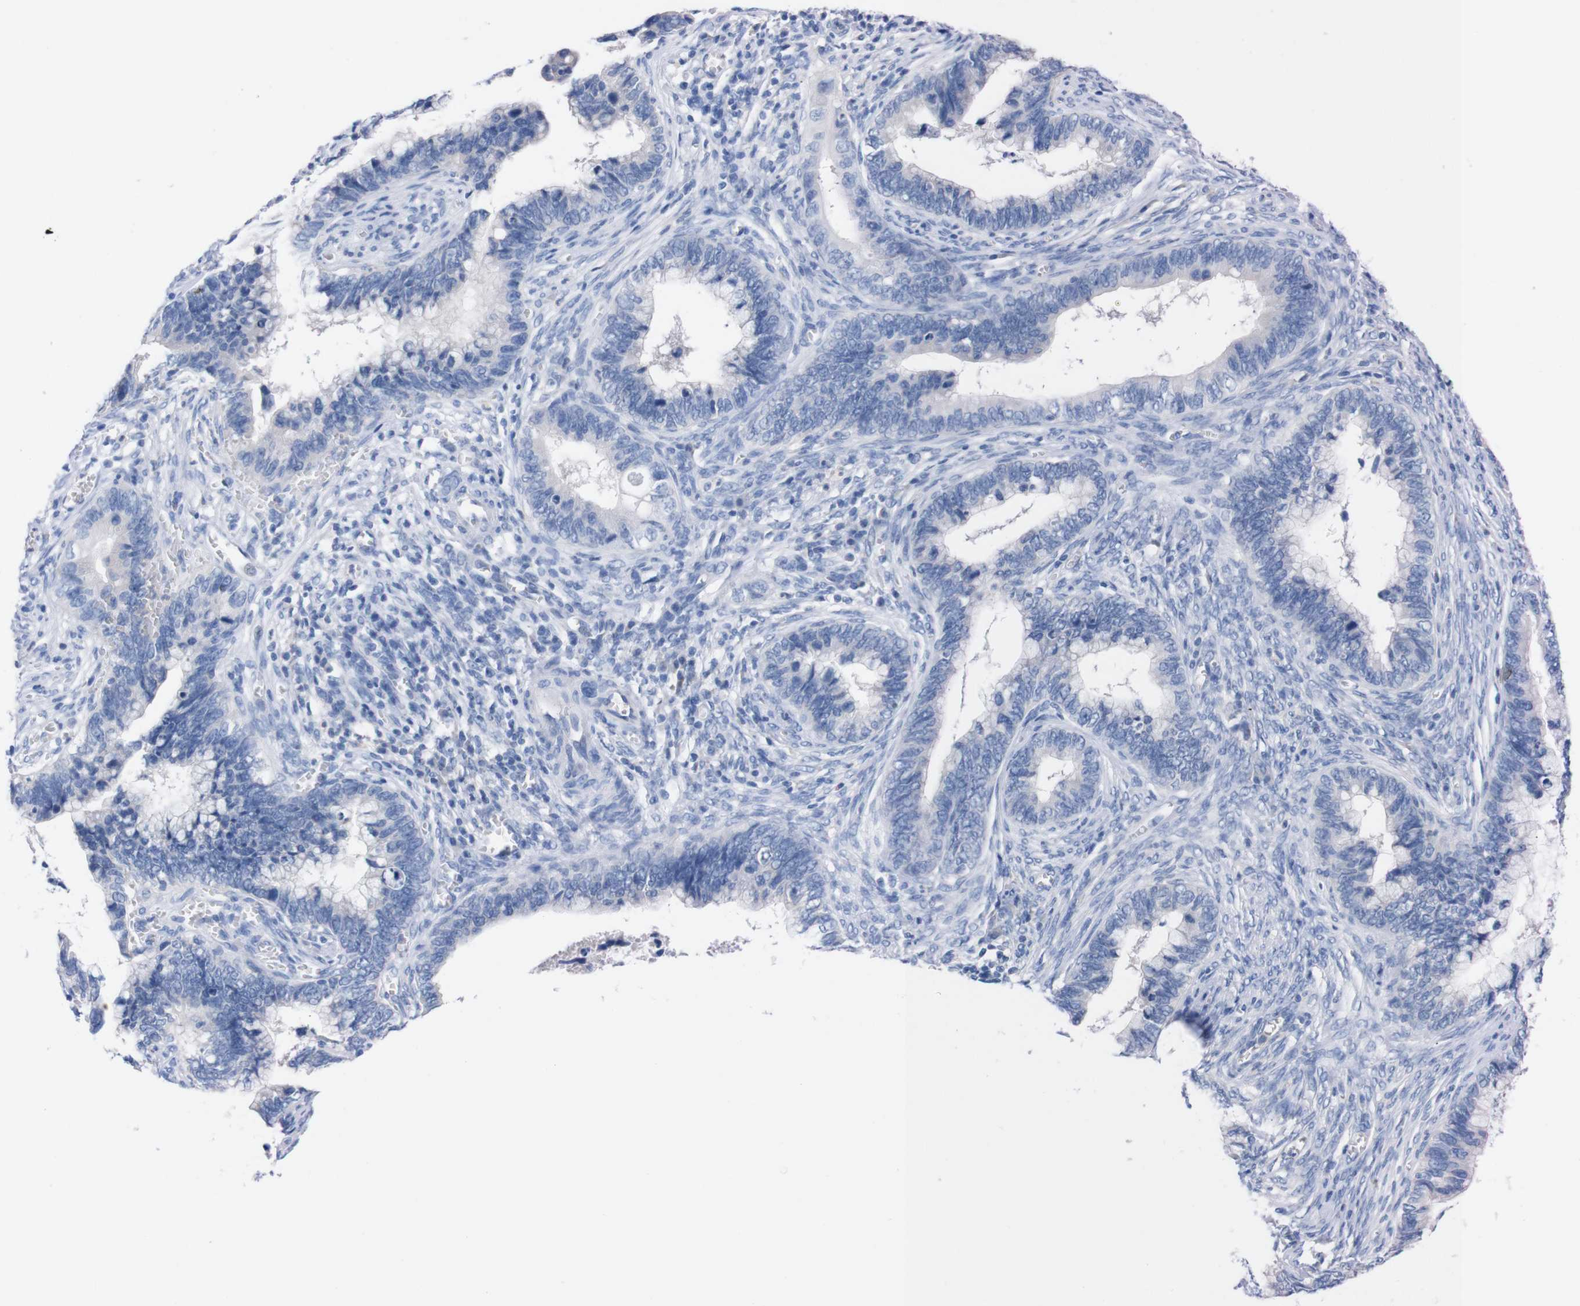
{"staining": {"intensity": "negative", "quantity": "none", "location": "none"}, "tissue": "cervical cancer", "cell_type": "Tumor cells", "image_type": "cancer", "snomed": [{"axis": "morphology", "description": "Adenocarcinoma, NOS"}, {"axis": "topography", "description": "Cervix"}], "caption": "A high-resolution micrograph shows IHC staining of cervical cancer, which demonstrates no significant expression in tumor cells.", "gene": "TMEM243", "patient": {"sex": "female", "age": 44}}